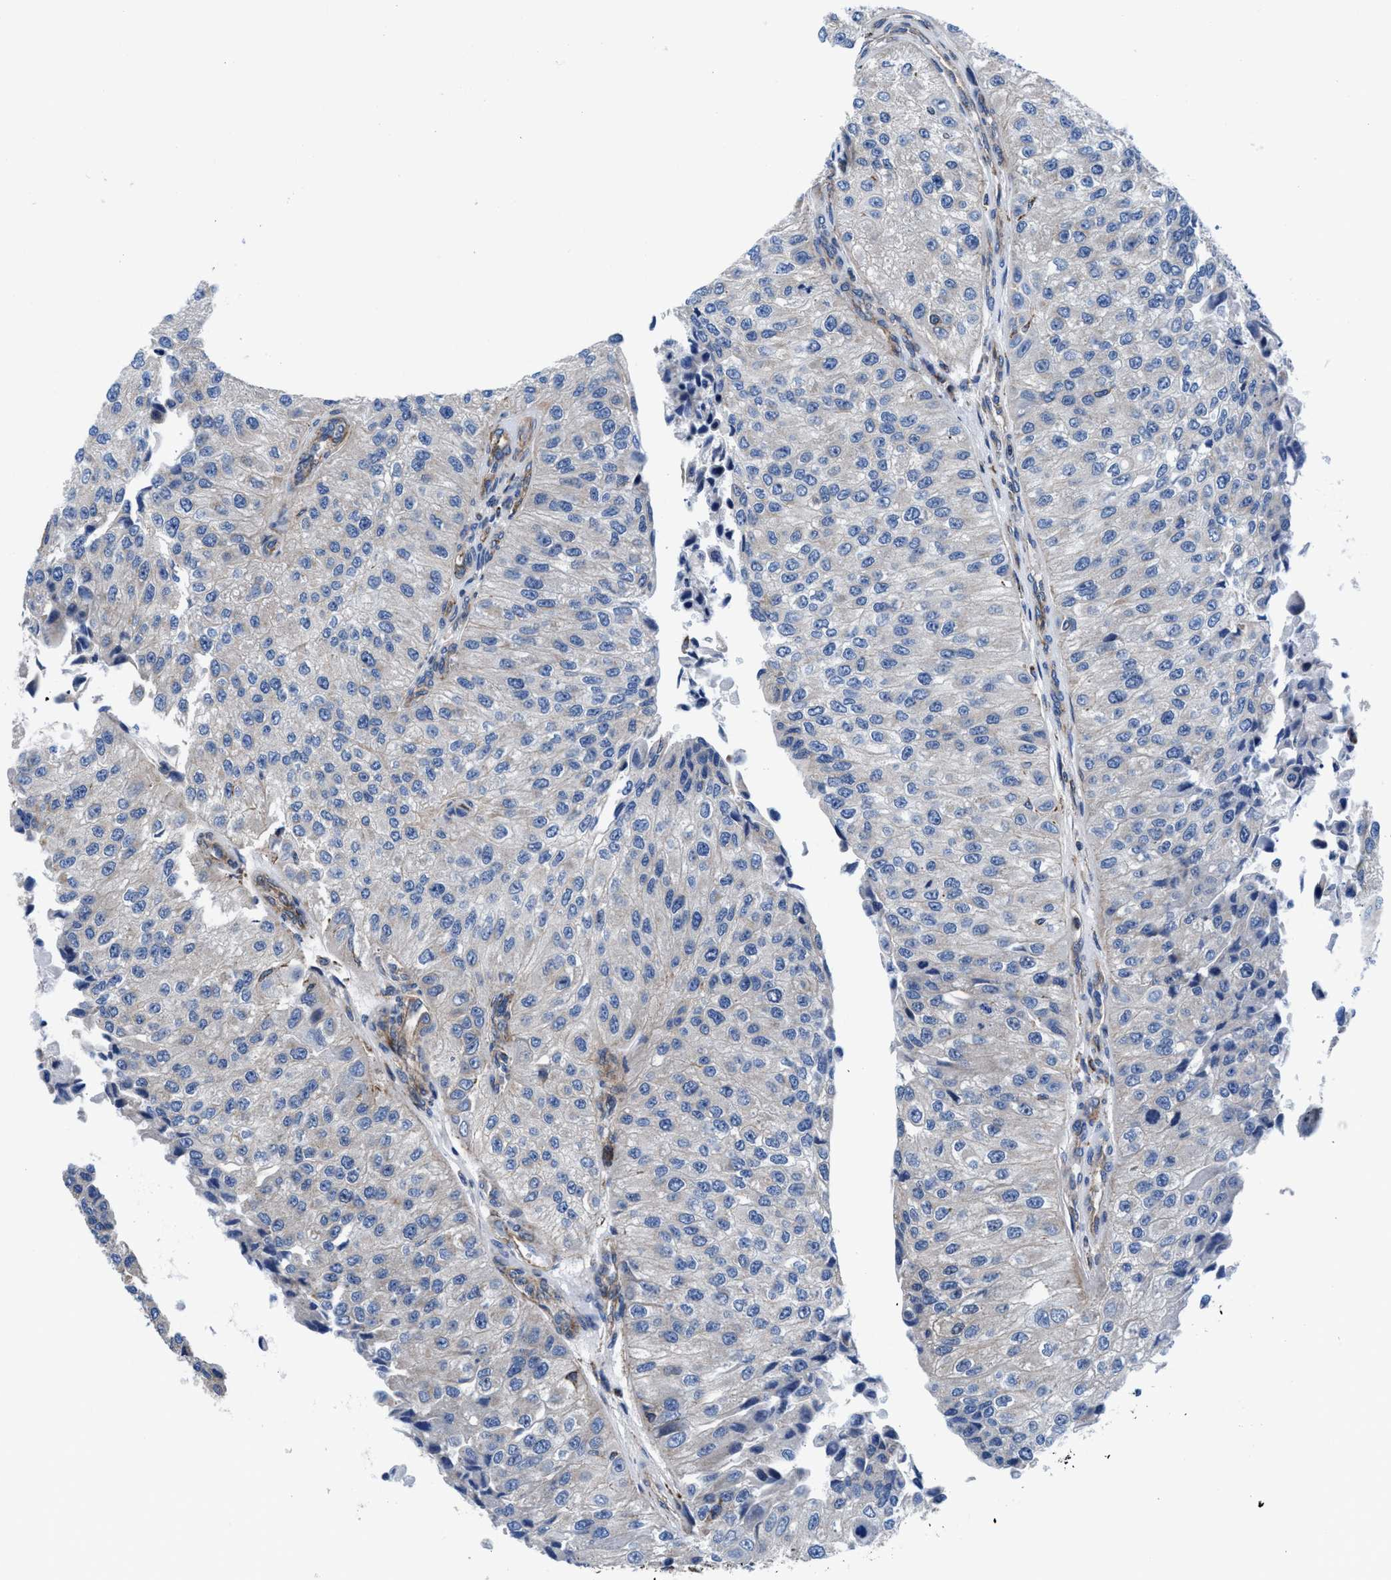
{"staining": {"intensity": "negative", "quantity": "none", "location": "none"}, "tissue": "urothelial cancer", "cell_type": "Tumor cells", "image_type": "cancer", "snomed": [{"axis": "morphology", "description": "Urothelial carcinoma, High grade"}, {"axis": "topography", "description": "Kidney"}, {"axis": "topography", "description": "Urinary bladder"}], "caption": "DAB immunohistochemical staining of urothelial cancer shows no significant staining in tumor cells.", "gene": "PRR15L", "patient": {"sex": "male", "age": 77}}